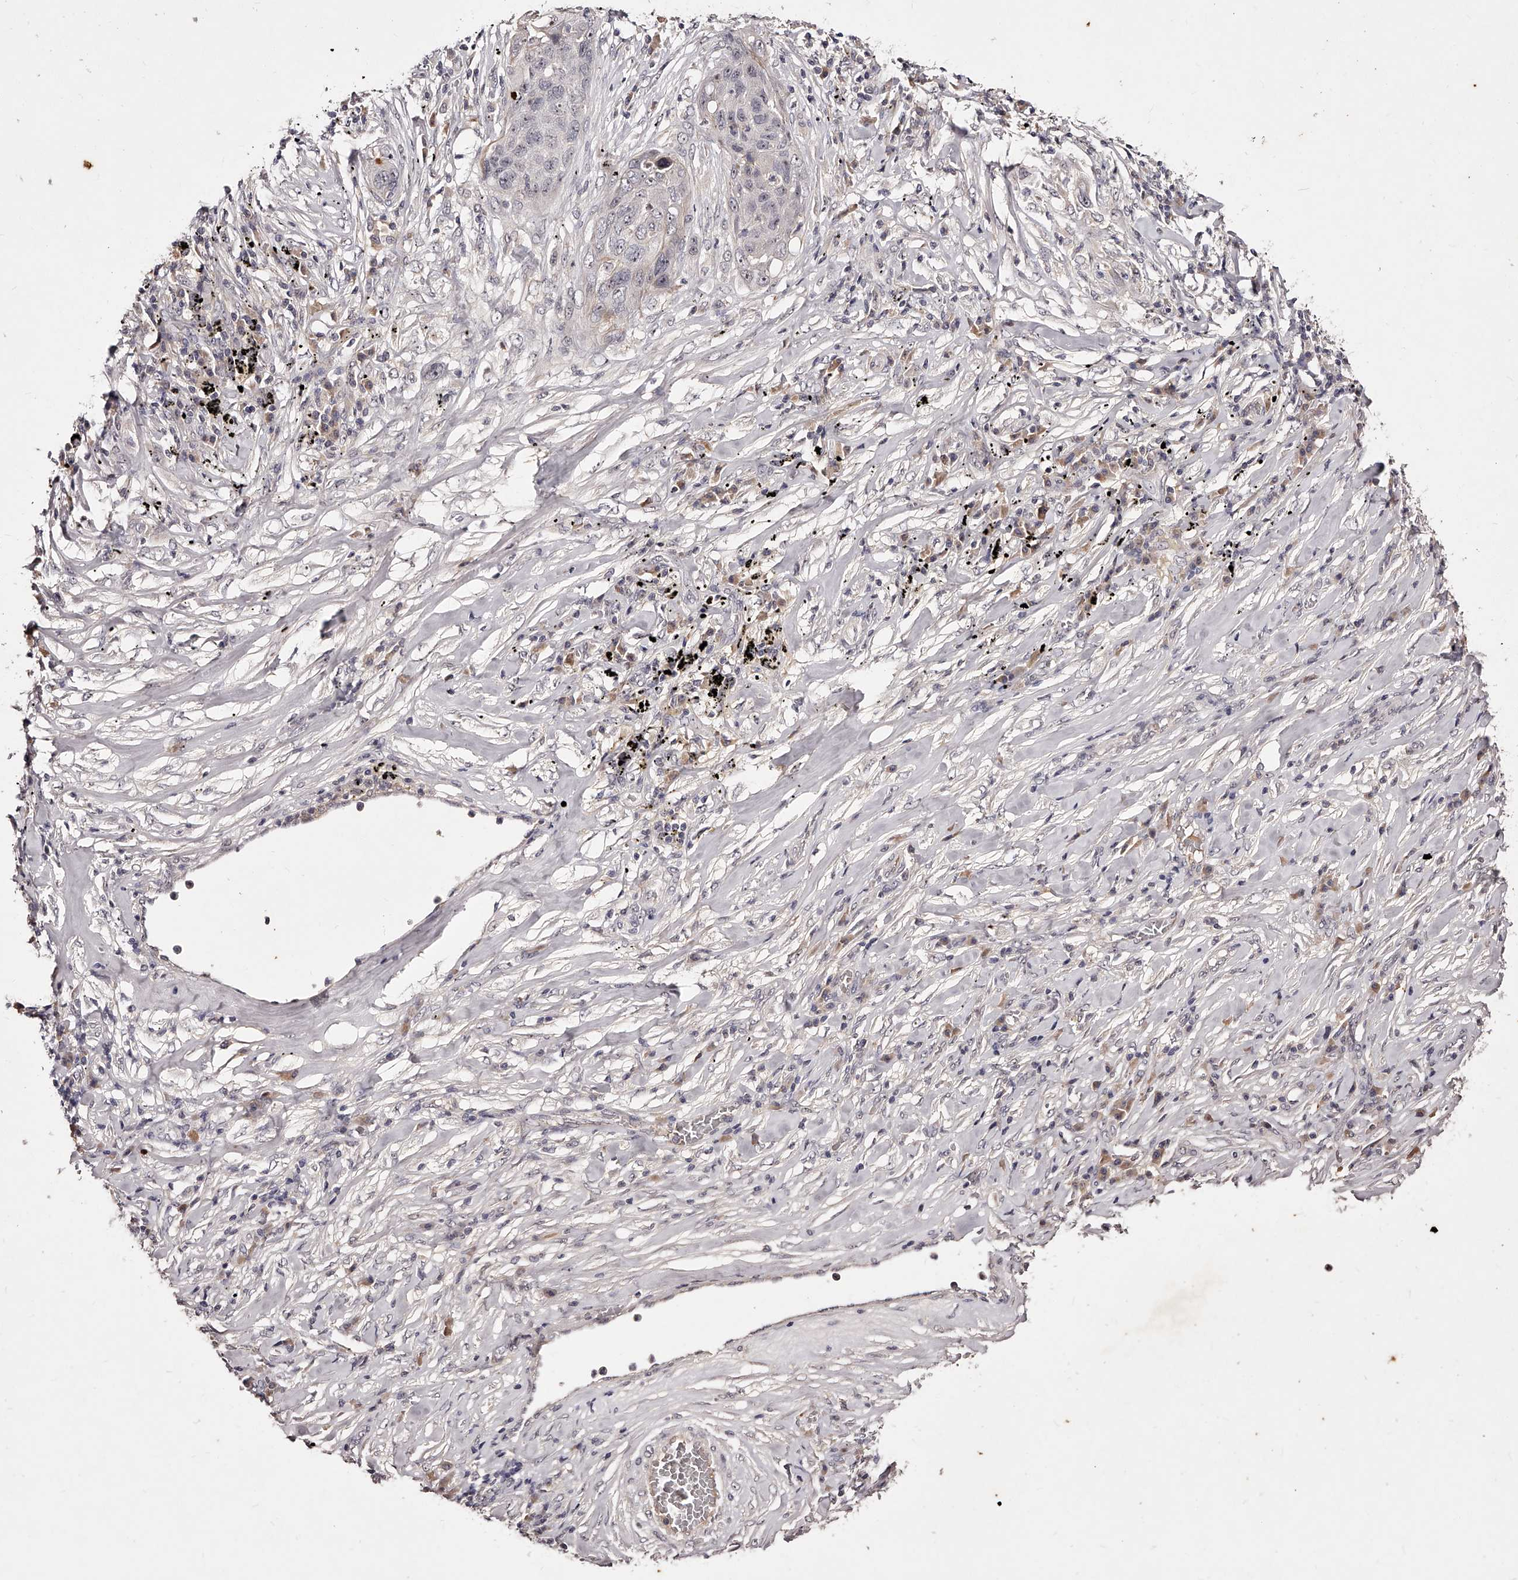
{"staining": {"intensity": "negative", "quantity": "none", "location": "none"}, "tissue": "lung cancer", "cell_type": "Tumor cells", "image_type": "cancer", "snomed": [{"axis": "morphology", "description": "Squamous cell carcinoma, NOS"}, {"axis": "topography", "description": "Lung"}], "caption": "This histopathology image is of lung squamous cell carcinoma stained with immunohistochemistry (IHC) to label a protein in brown with the nuclei are counter-stained blue. There is no staining in tumor cells.", "gene": "PHACTR1", "patient": {"sex": "female", "age": 63}}